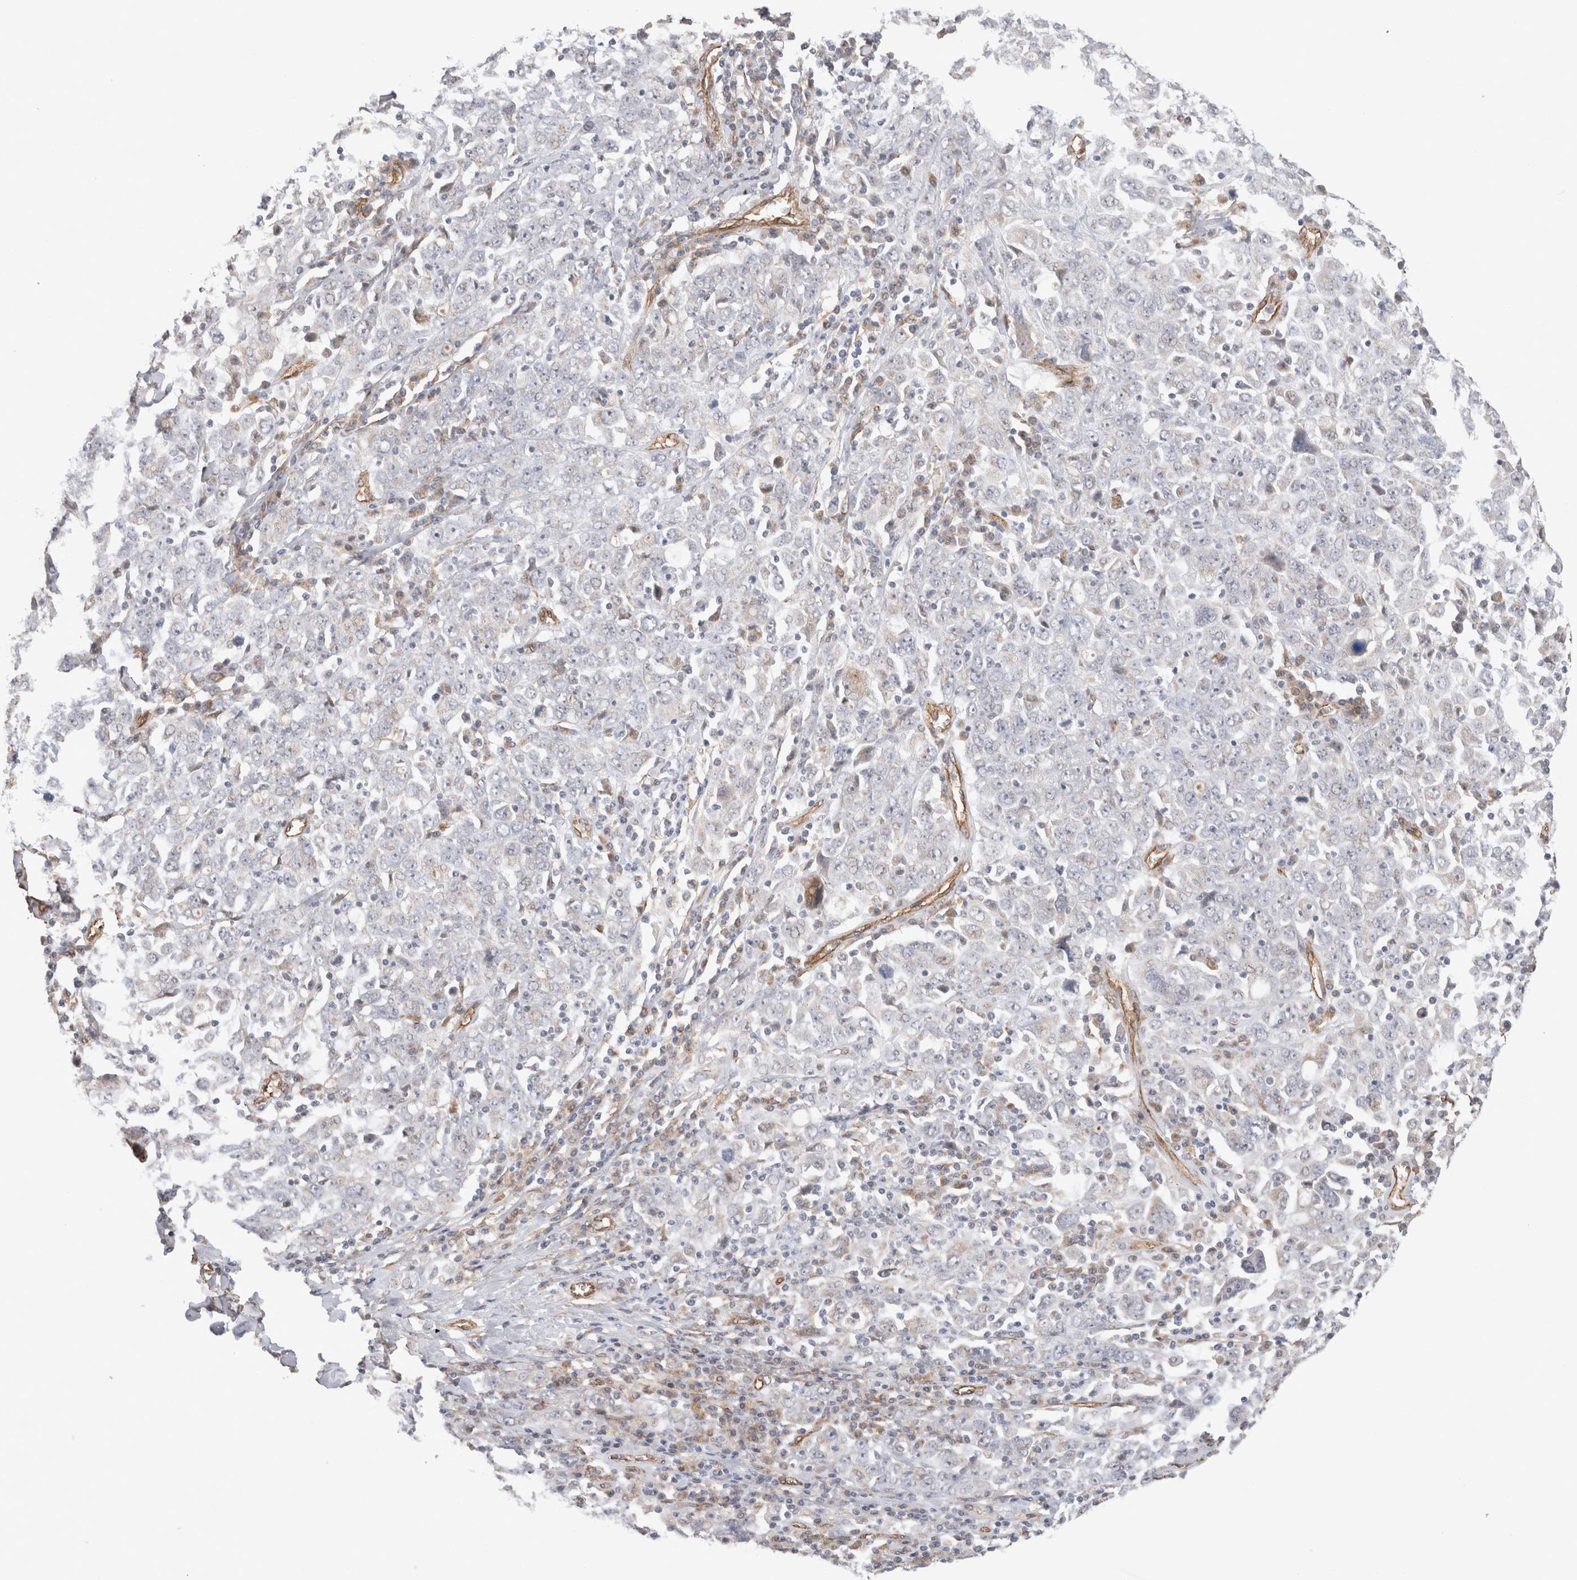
{"staining": {"intensity": "weak", "quantity": "<25%", "location": "nuclear"}, "tissue": "ovarian cancer", "cell_type": "Tumor cells", "image_type": "cancer", "snomed": [{"axis": "morphology", "description": "Carcinoma, endometroid"}, {"axis": "topography", "description": "Ovary"}], "caption": "Tumor cells are negative for protein expression in human ovarian cancer (endometroid carcinoma). (DAB (3,3'-diaminobenzidine) immunohistochemistry, high magnification).", "gene": "CAAP1", "patient": {"sex": "female", "age": 62}}